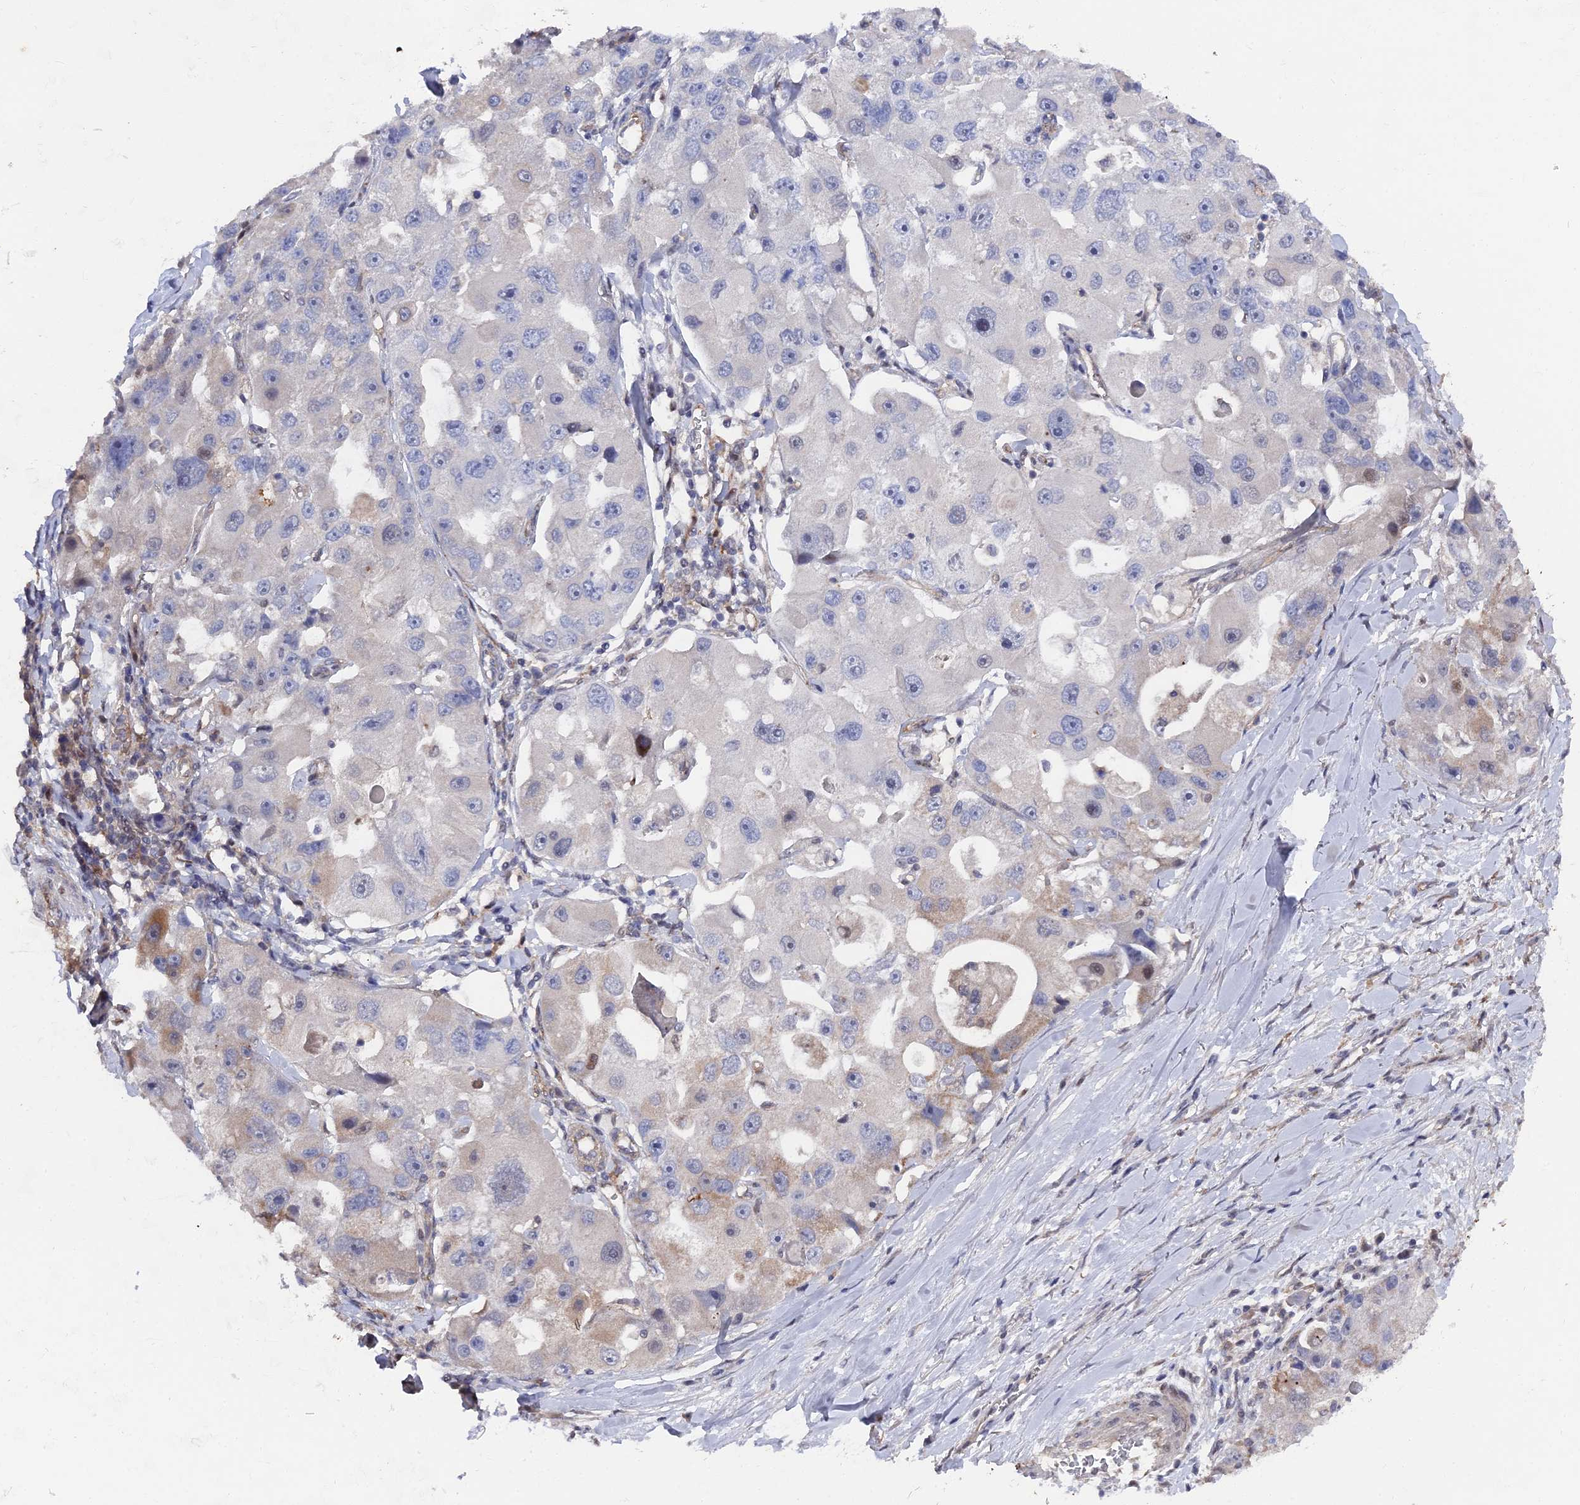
{"staining": {"intensity": "negative", "quantity": "none", "location": "none"}, "tissue": "lung cancer", "cell_type": "Tumor cells", "image_type": "cancer", "snomed": [{"axis": "morphology", "description": "Adenocarcinoma, NOS"}, {"axis": "topography", "description": "Lung"}], "caption": "Lung adenocarcinoma stained for a protein using immunohistochemistry (IHC) demonstrates no expression tumor cells.", "gene": "UNC5D", "patient": {"sex": "female", "age": 54}}